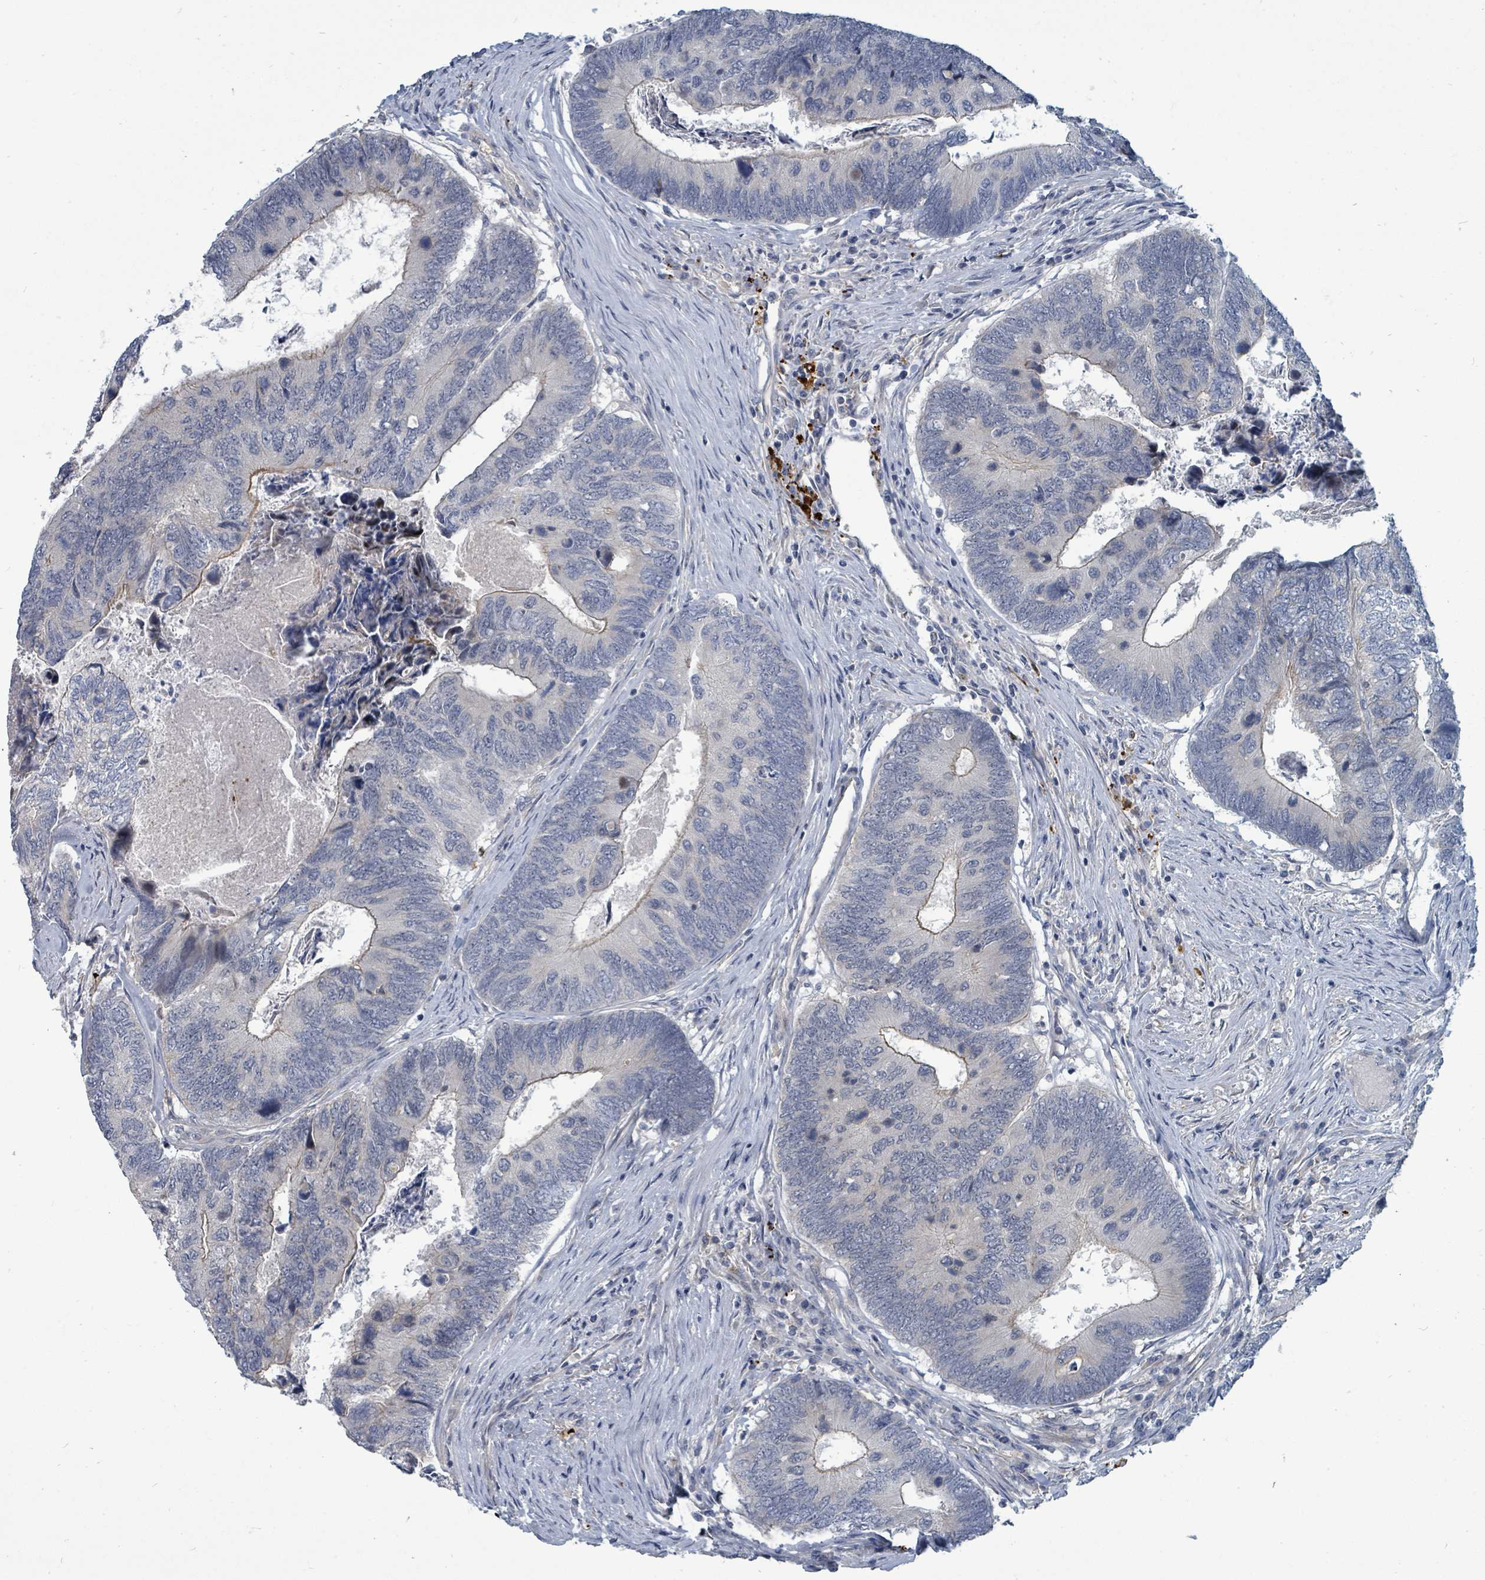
{"staining": {"intensity": "moderate", "quantity": "<25%", "location": "cytoplasmic/membranous"}, "tissue": "colorectal cancer", "cell_type": "Tumor cells", "image_type": "cancer", "snomed": [{"axis": "morphology", "description": "Adenocarcinoma, NOS"}, {"axis": "topography", "description": "Colon"}], "caption": "A micrograph of colorectal cancer stained for a protein exhibits moderate cytoplasmic/membranous brown staining in tumor cells.", "gene": "TRDMT1", "patient": {"sex": "female", "age": 67}}